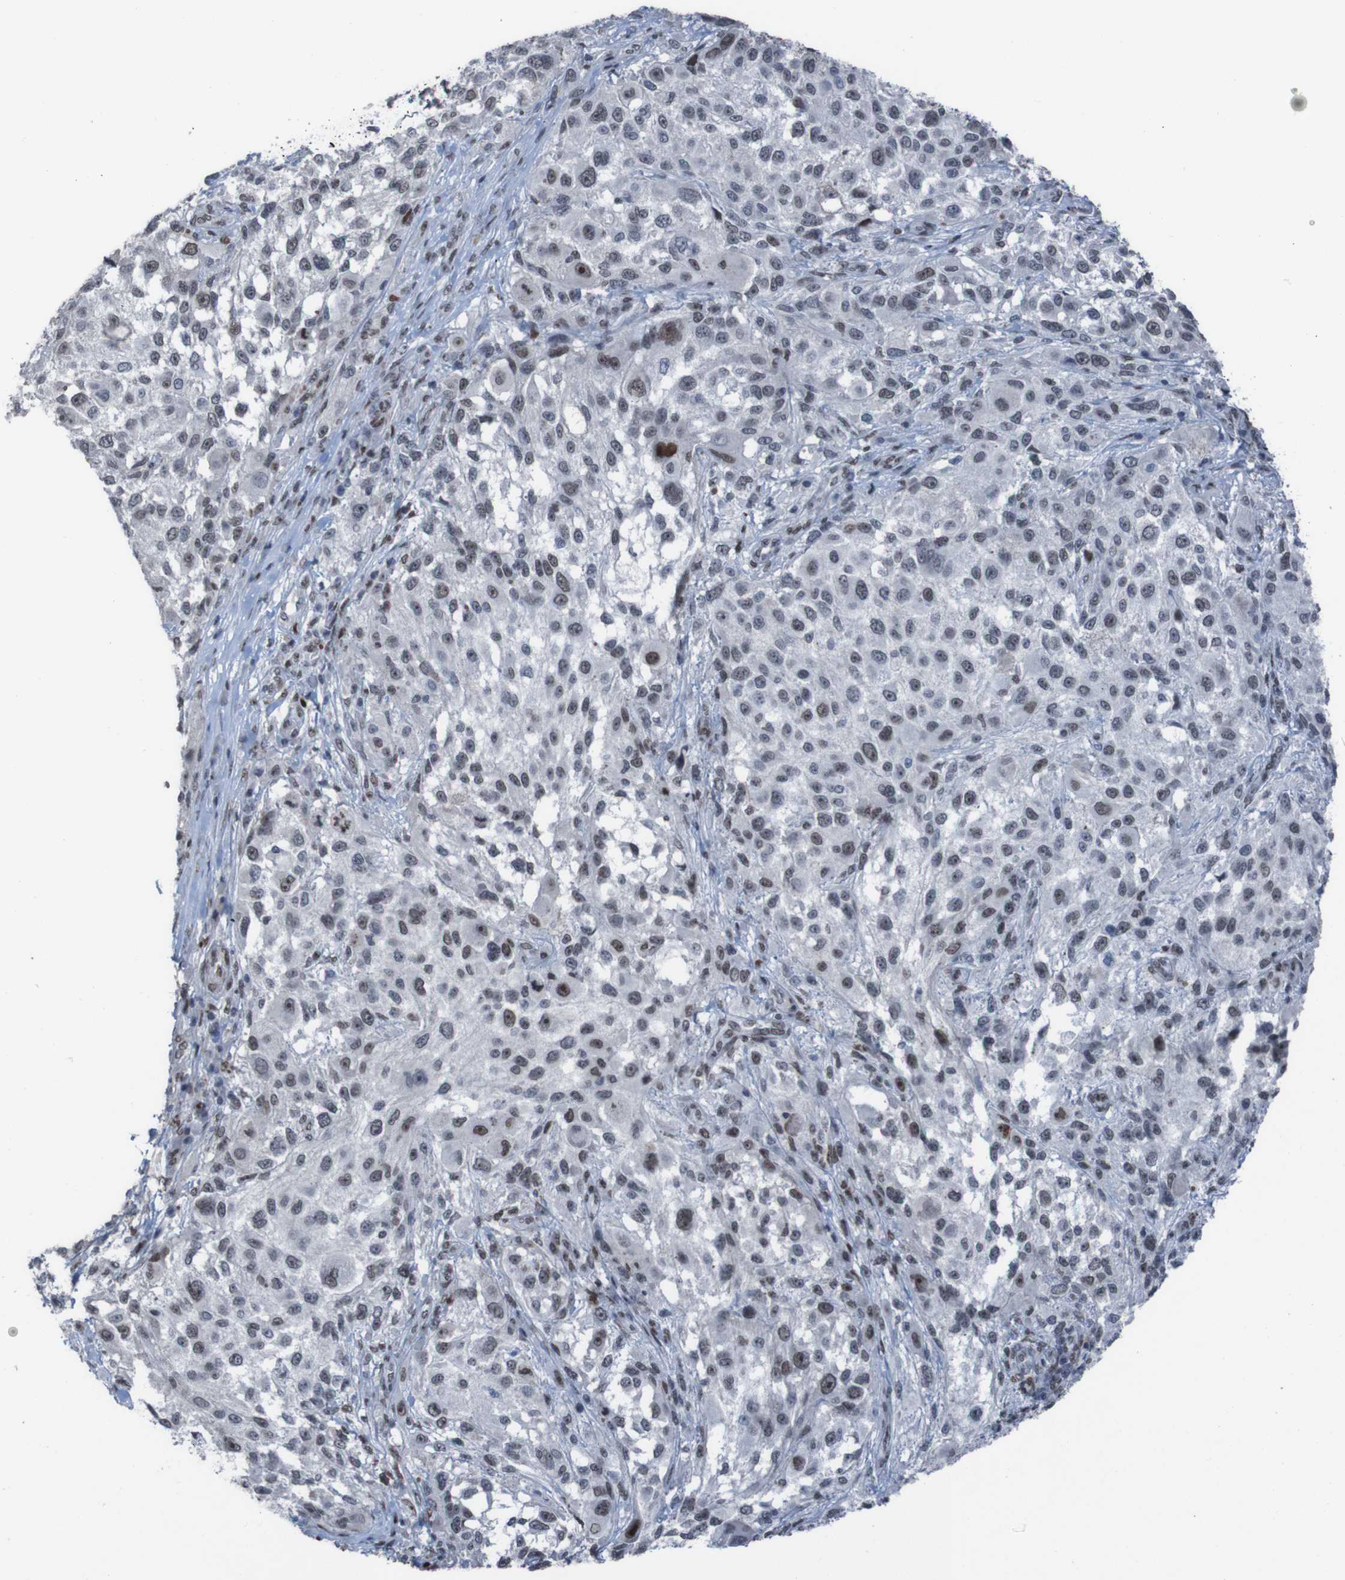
{"staining": {"intensity": "strong", "quantity": "<25%", "location": "nuclear"}, "tissue": "melanoma", "cell_type": "Tumor cells", "image_type": "cancer", "snomed": [{"axis": "morphology", "description": "Necrosis, NOS"}, {"axis": "morphology", "description": "Malignant melanoma, NOS"}, {"axis": "topography", "description": "Skin"}], "caption": "Malignant melanoma was stained to show a protein in brown. There is medium levels of strong nuclear positivity in approximately <25% of tumor cells.", "gene": "PHF2", "patient": {"sex": "female", "age": 87}}